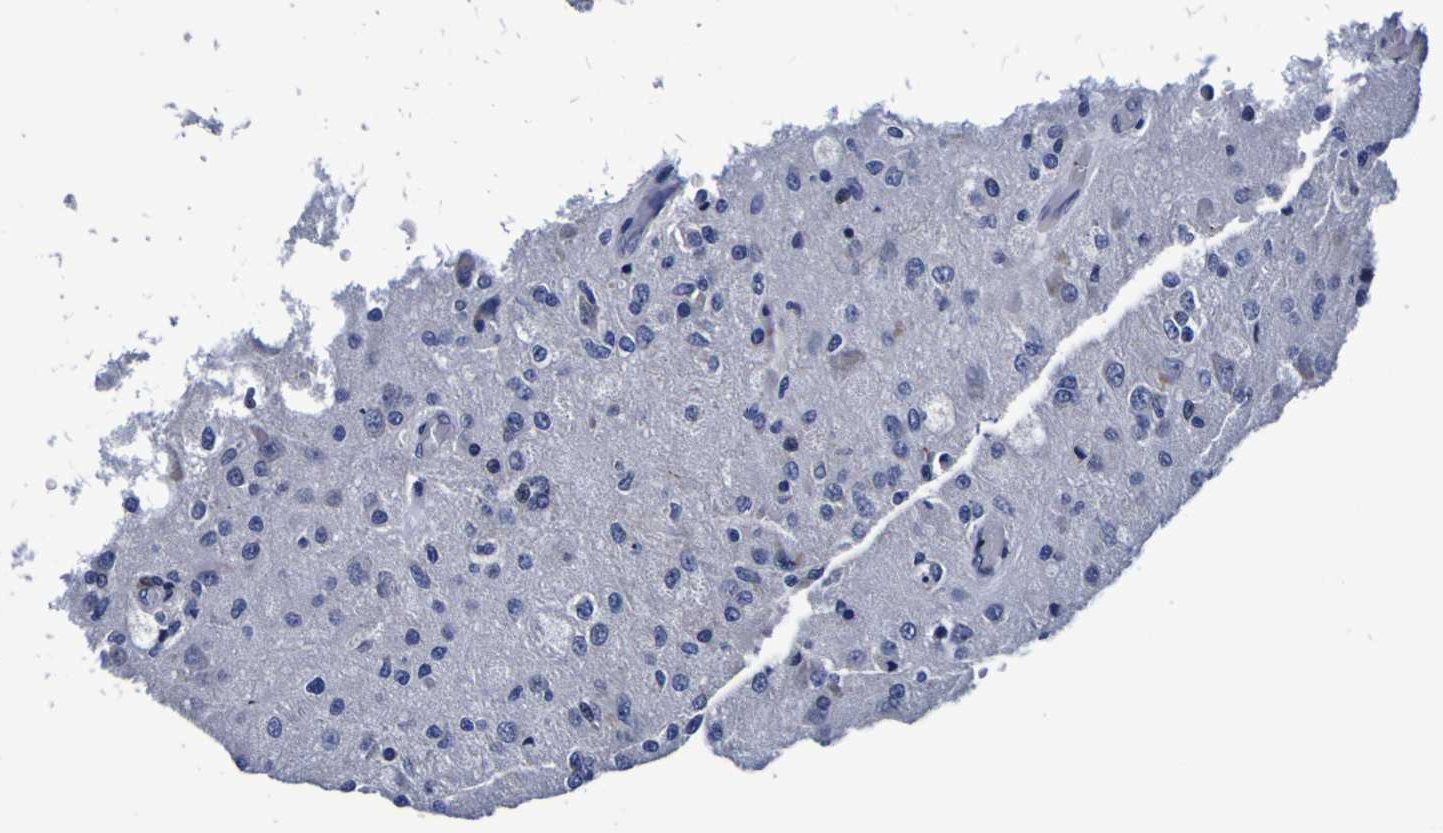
{"staining": {"intensity": "negative", "quantity": "none", "location": "none"}, "tissue": "glioma", "cell_type": "Tumor cells", "image_type": "cancer", "snomed": [{"axis": "morphology", "description": "Normal tissue, NOS"}, {"axis": "morphology", "description": "Glioma, malignant, High grade"}, {"axis": "topography", "description": "Cerebral cortex"}], "caption": "Human malignant high-grade glioma stained for a protein using immunohistochemistry displays no positivity in tumor cells.", "gene": "PDLIM4", "patient": {"sex": "male", "age": 77}}